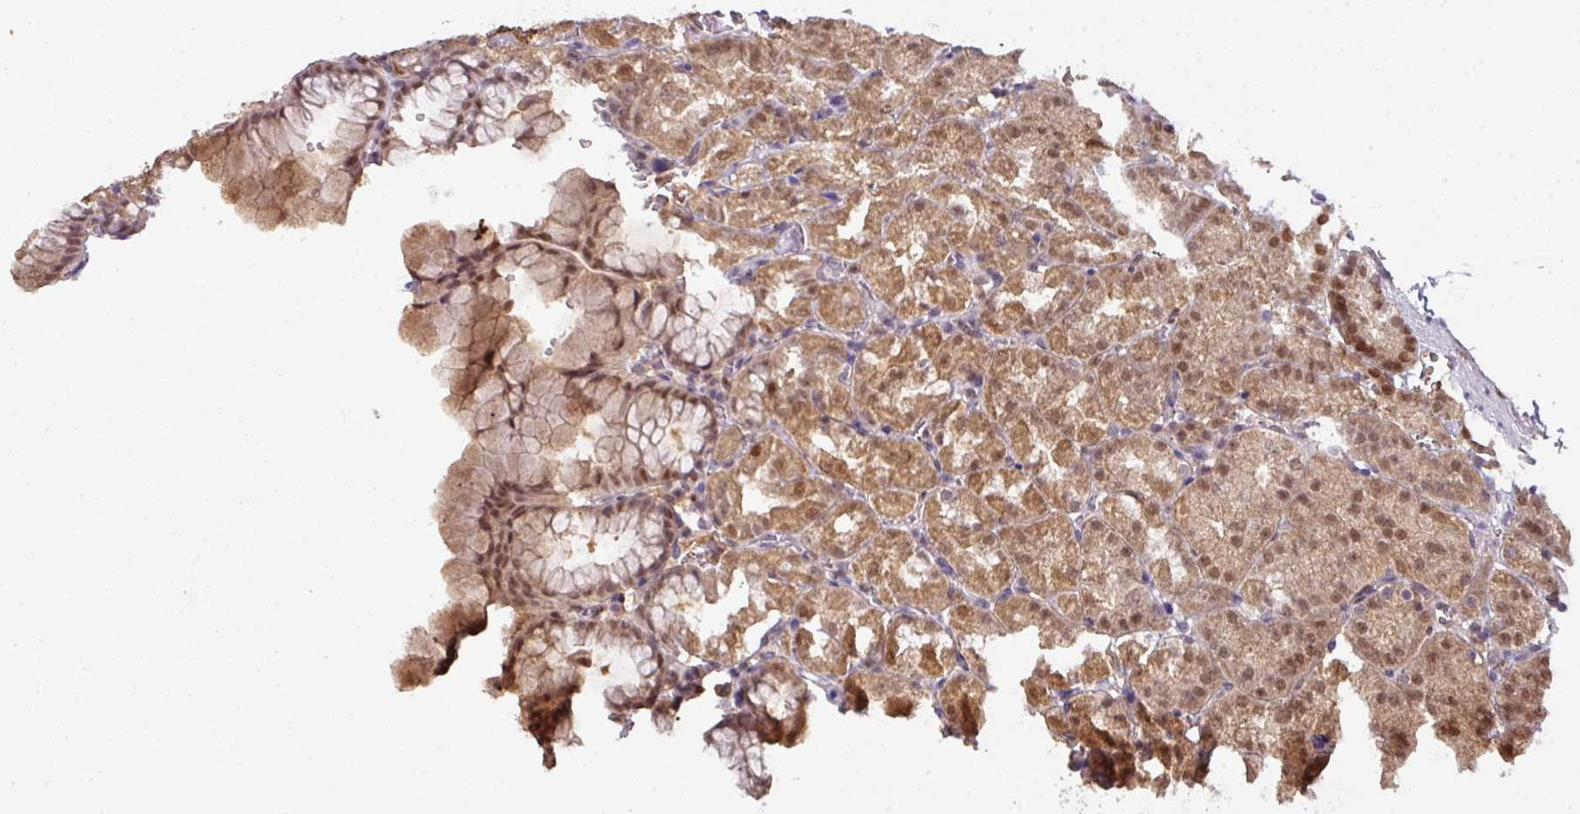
{"staining": {"intensity": "moderate", "quantity": ">75%", "location": "cytoplasmic/membranous,nuclear"}, "tissue": "stomach", "cell_type": "Glandular cells", "image_type": "normal", "snomed": [{"axis": "morphology", "description": "Normal tissue, NOS"}, {"axis": "topography", "description": "Stomach, upper"}], "caption": "Protein expression analysis of unremarkable human stomach reveals moderate cytoplasmic/membranous,nuclear expression in approximately >75% of glandular cells. The protein of interest is shown in brown color, while the nuclei are stained blue.", "gene": "RANBP9", "patient": {"sex": "female", "age": 81}}